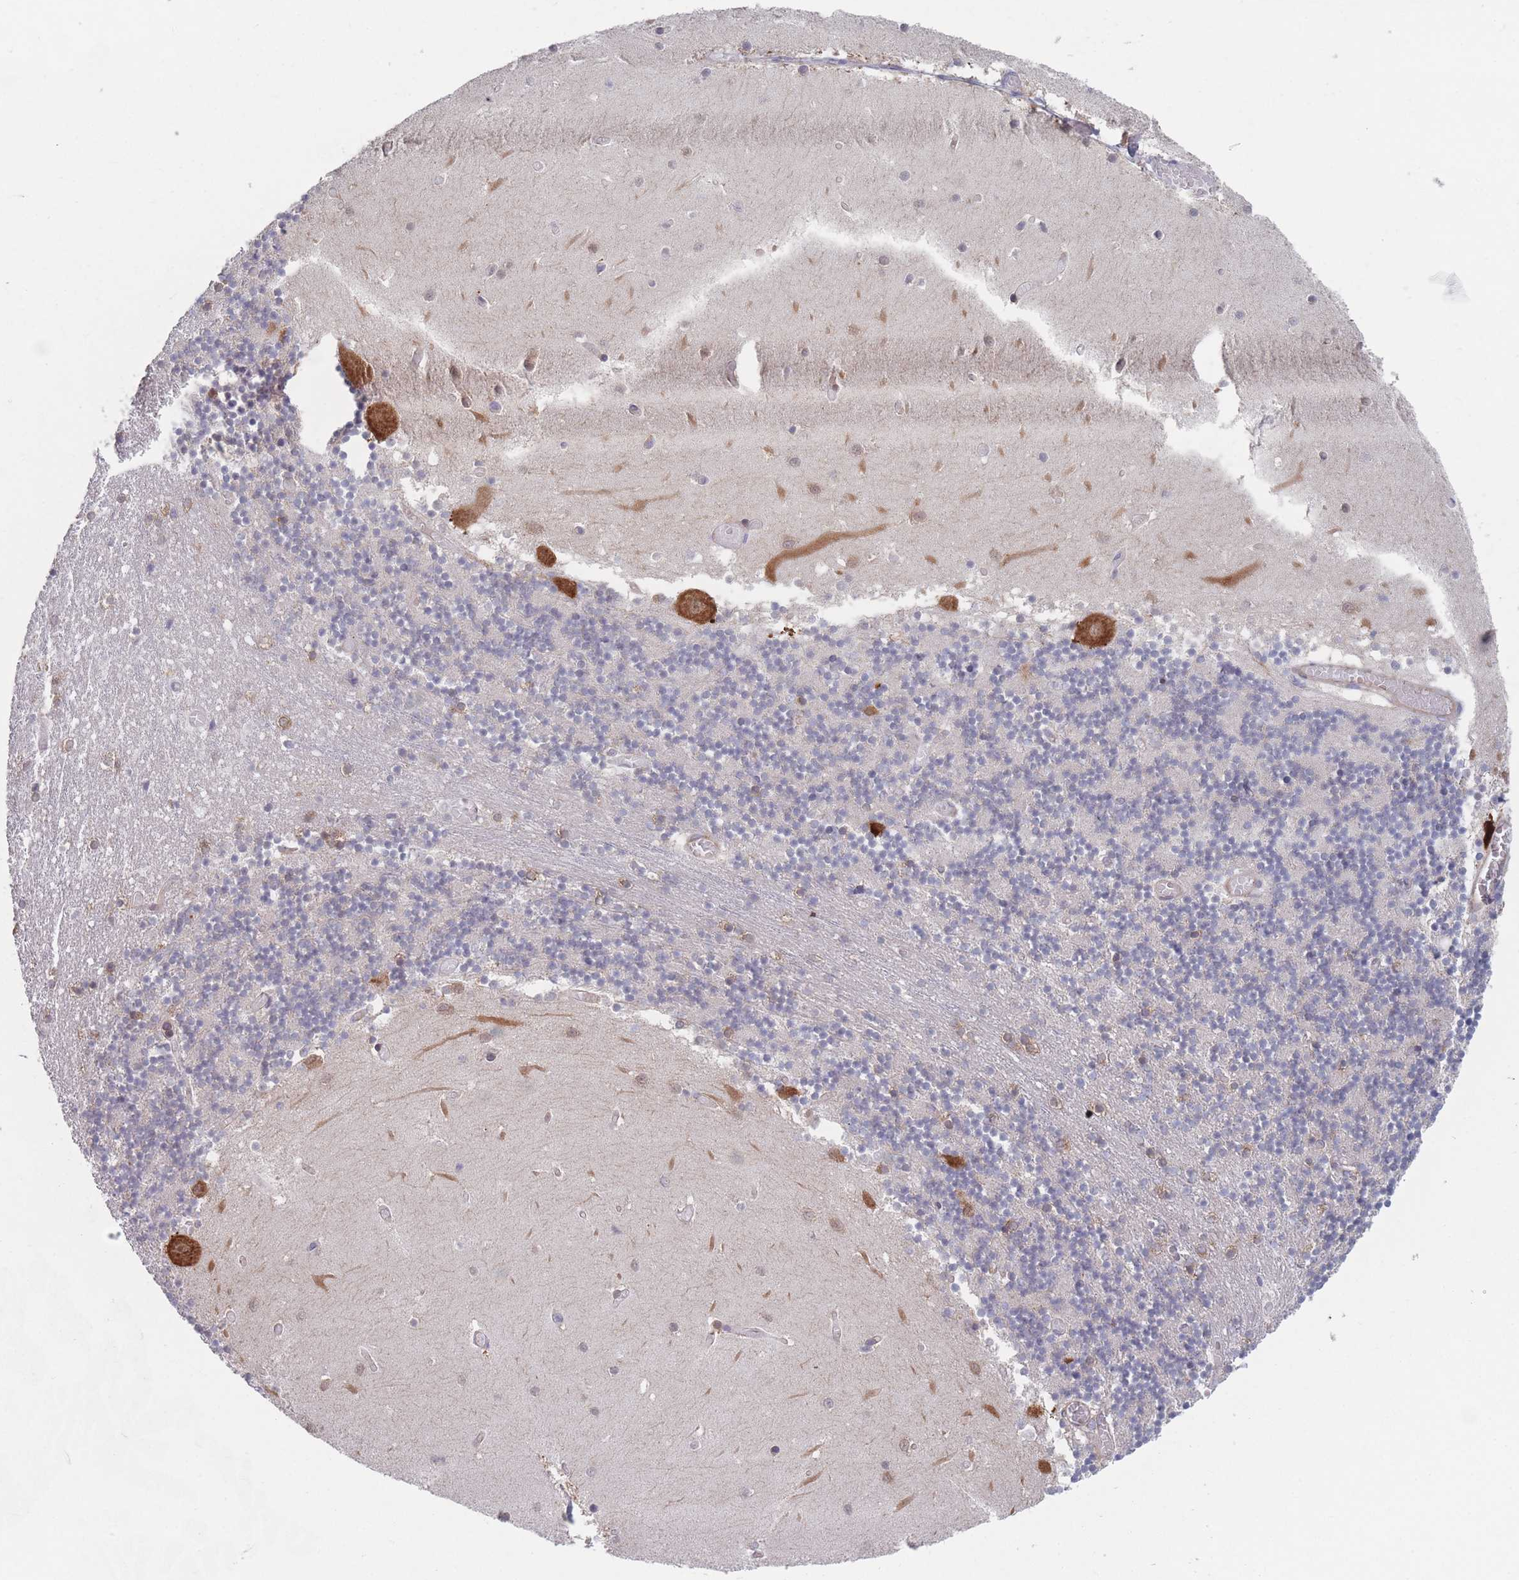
{"staining": {"intensity": "moderate", "quantity": "25%-75%", "location": "cytoplasmic/membranous"}, "tissue": "cerebellum", "cell_type": "Cells in granular layer", "image_type": "normal", "snomed": [{"axis": "morphology", "description": "Normal tissue, NOS"}, {"axis": "topography", "description": "Cerebellum"}], "caption": "Cells in granular layer demonstrate medium levels of moderate cytoplasmic/membranous expression in approximately 25%-75% of cells in unremarkable human cerebellum. Using DAB (brown) and hematoxylin (blue) stains, captured at high magnification using brightfield microscopy.", "gene": "EEF1B2", "patient": {"sex": "female", "age": 28}}